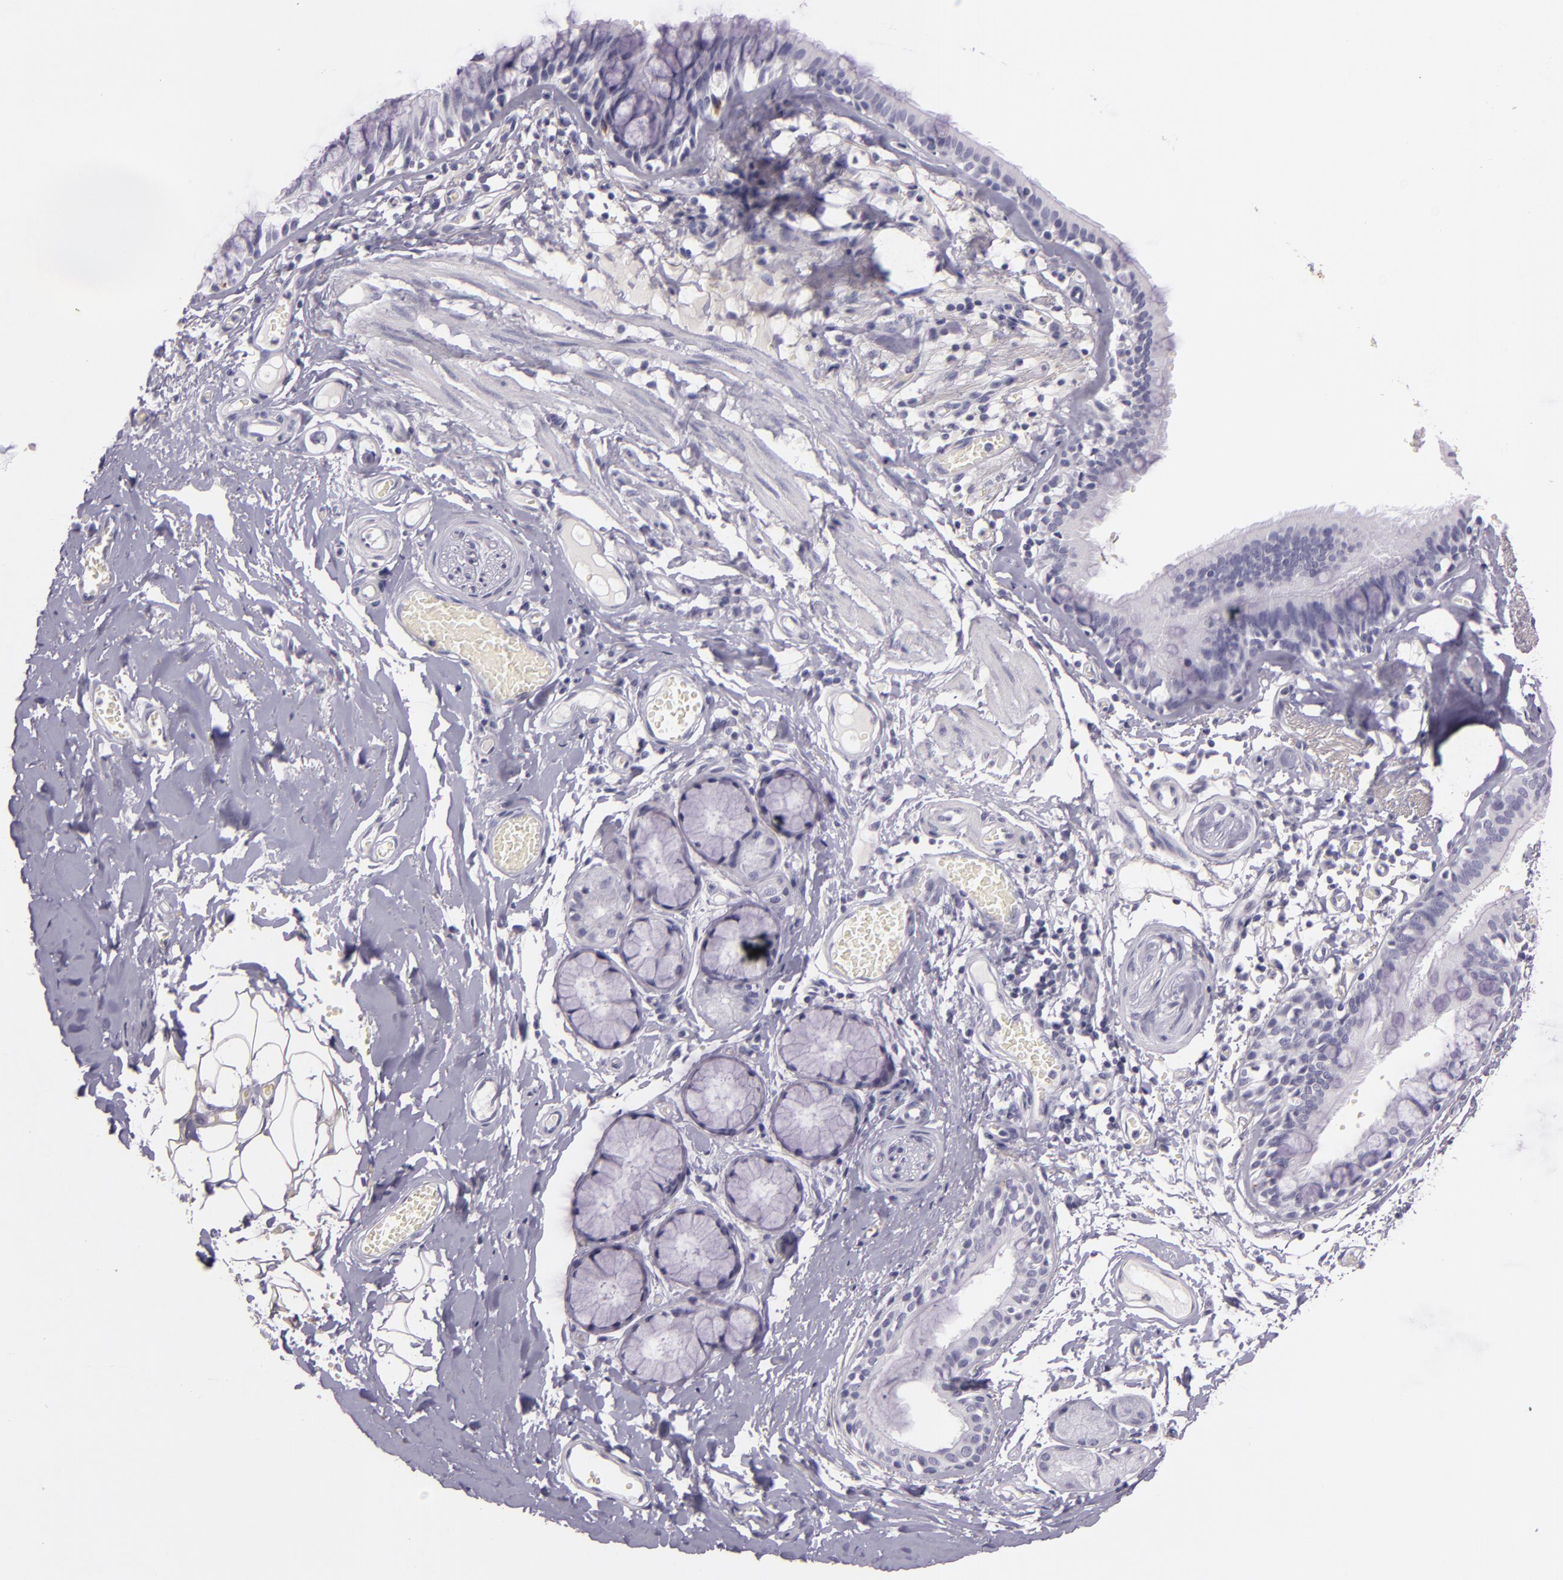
{"staining": {"intensity": "negative", "quantity": "none", "location": "none"}, "tissue": "bronchus", "cell_type": "Respiratory epithelial cells", "image_type": "normal", "snomed": [{"axis": "morphology", "description": "Normal tissue, NOS"}, {"axis": "topography", "description": "Bronchus"}, {"axis": "topography", "description": "Lung"}], "caption": "This is a histopathology image of IHC staining of benign bronchus, which shows no staining in respiratory epithelial cells. The staining is performed using DAB brown chromogen with nuclei counter-stained in using hematoxylin.", "gene": "INA", "patient": {"sex": "female", "age": 56}}